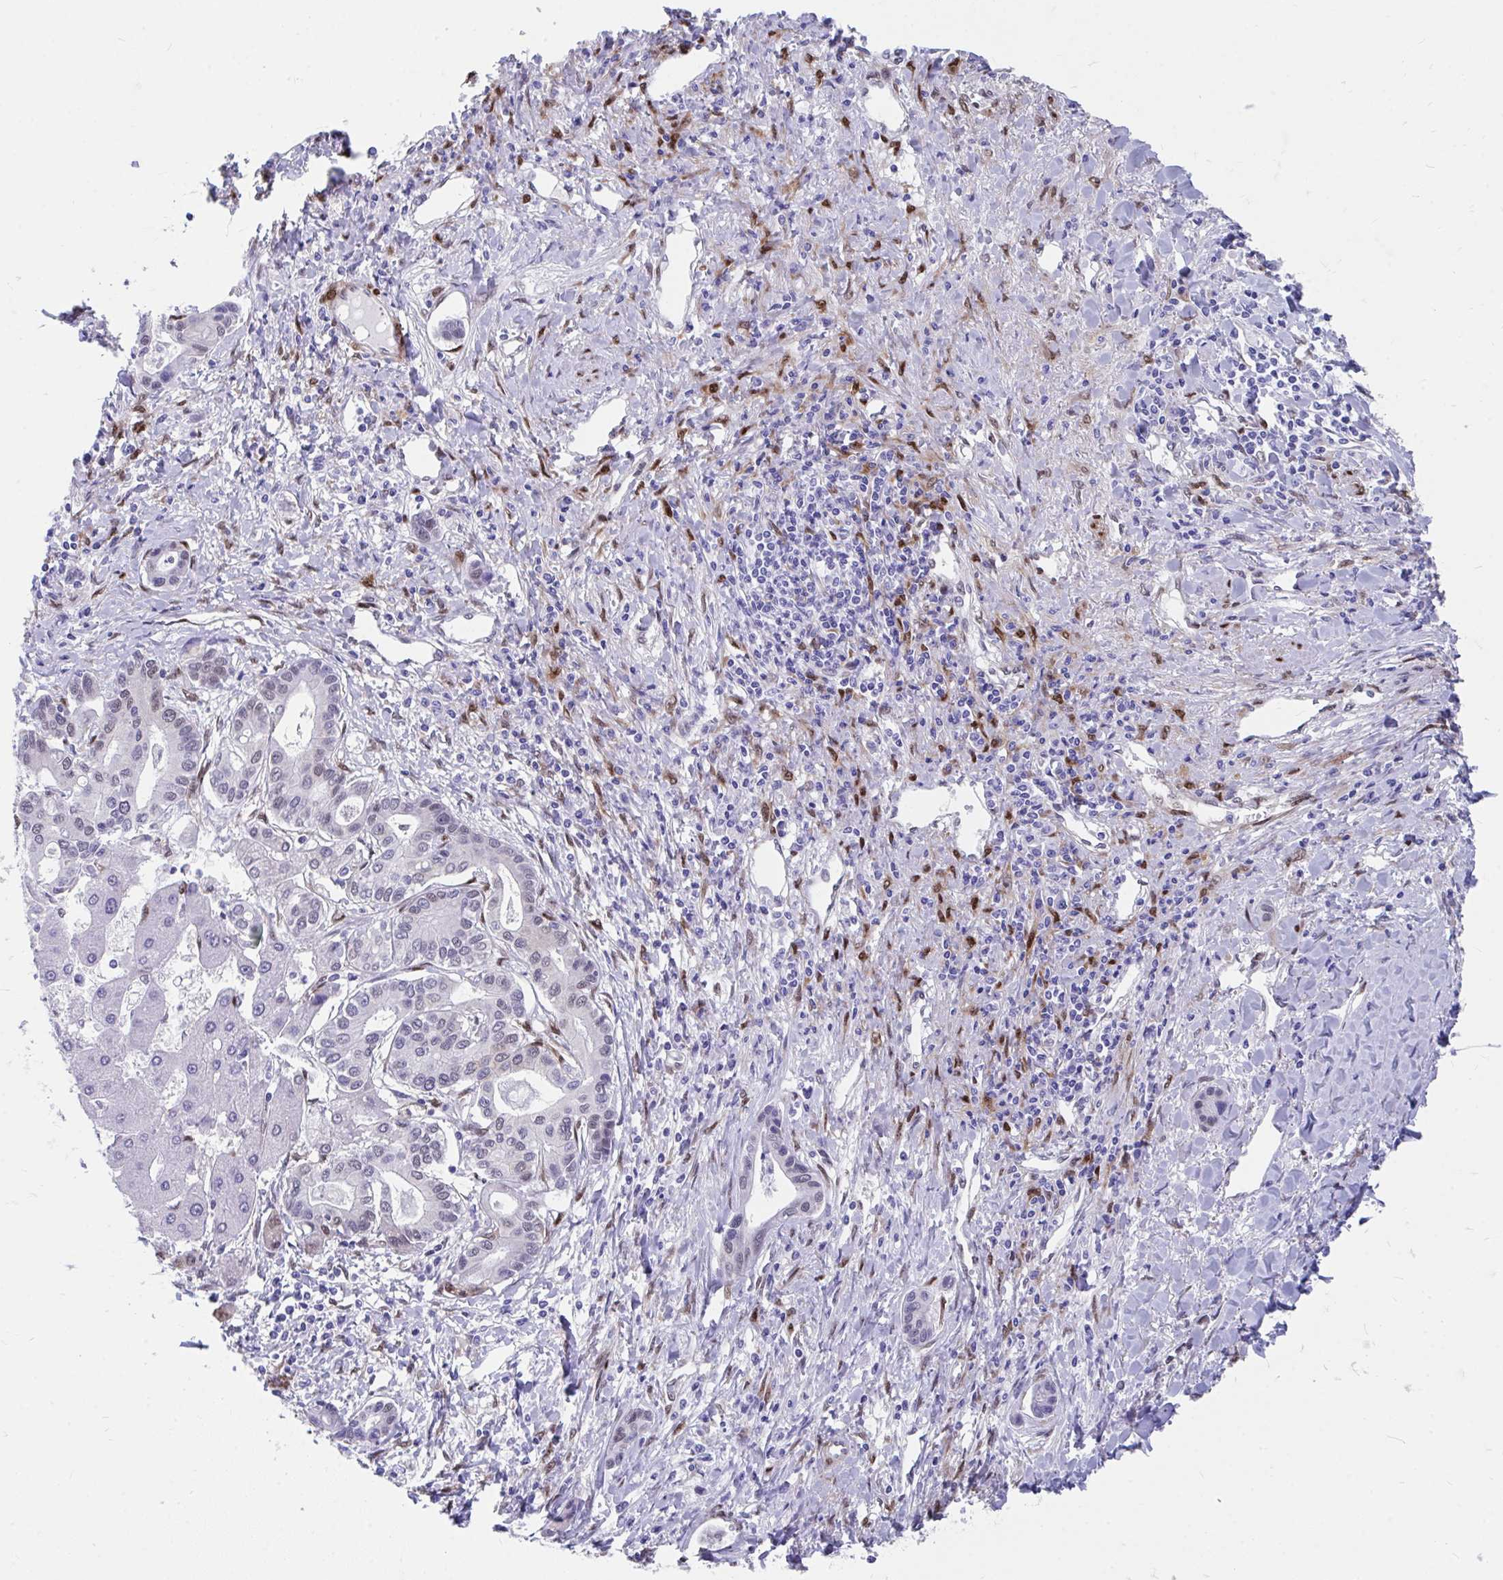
{"staining": {"intensity": "negative", "quantity": "none", "location": "none"}, "tissue": "liver cancer", "cell_type": "Tumor cells", "image_type": "cancer", "snomed": [{"axis": "morphology", "description": "Cholangiocarcinoma"}, {"axis": "topography", "description": "Liver"}], "caption": "The histopathology image shows no staining of tumor cells in cholangiocarcinoma (liver). (DAB immunohistochemistry visualized using brightfield microscopy, high magnification).", "gene": "RBPMS", "patient": {"sex": "male", "age": 66}}